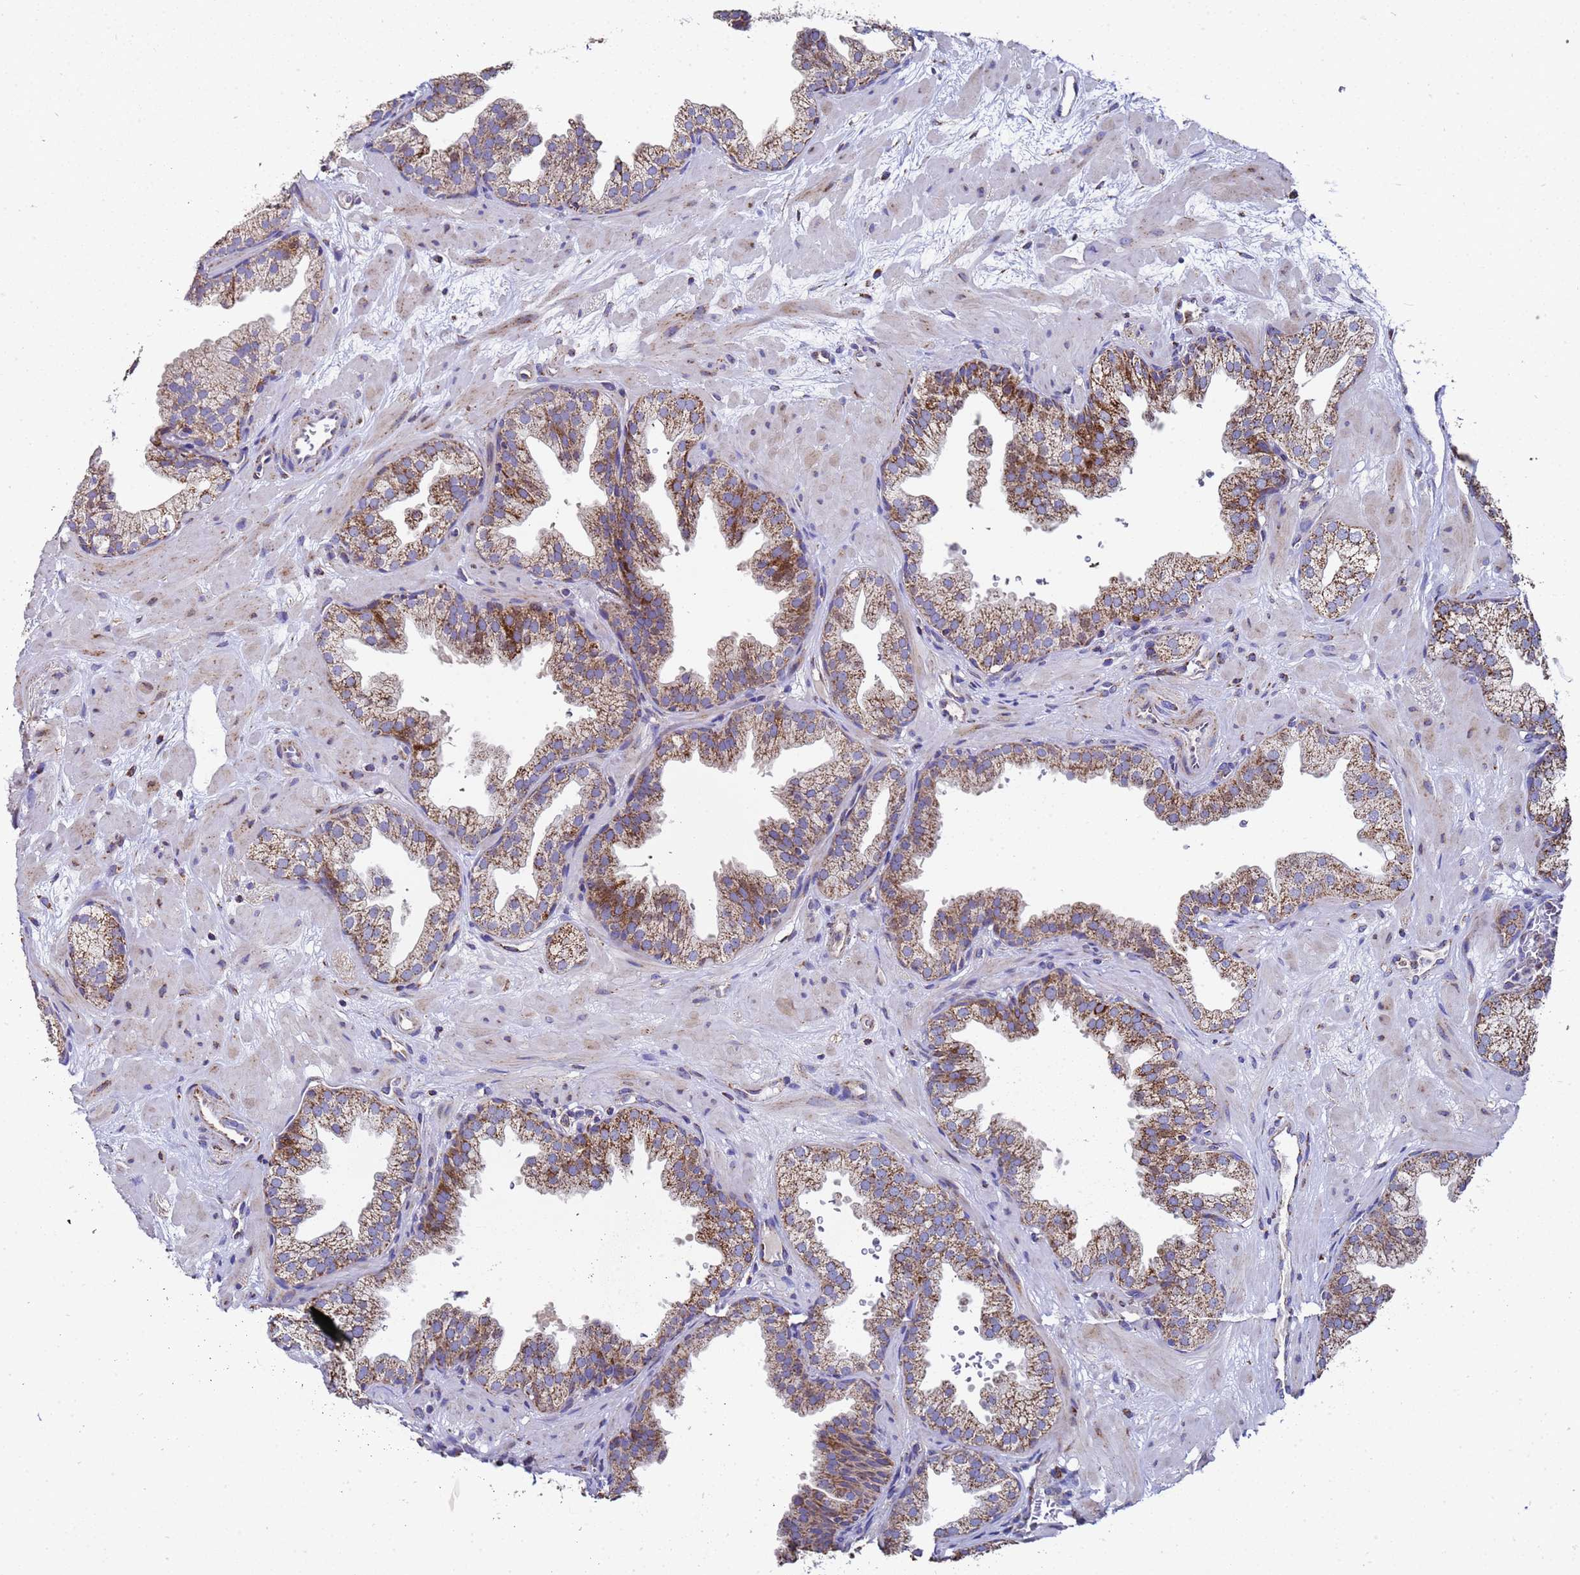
{"staining": {"intensity": "moderate", "quantity": ">75%", "location": "cytoplasmic/membranous"}, "tissue": "prostate", "cell_type": "Glandular cells", "image_type": "normal", "snomed": [{"axis": "morphology", "description": "Normal tissue, NOS"}, {"axis": "topography", "description": "Prostate"}], "caption": "Prostate stained with DAB IHC demonstrates medium levels of moderate cytoplasmic/membranous positivity in approximately >75% of glandular cells.", "gene": "MRPS12", "patient": {"sex": "male", "age": 37}}